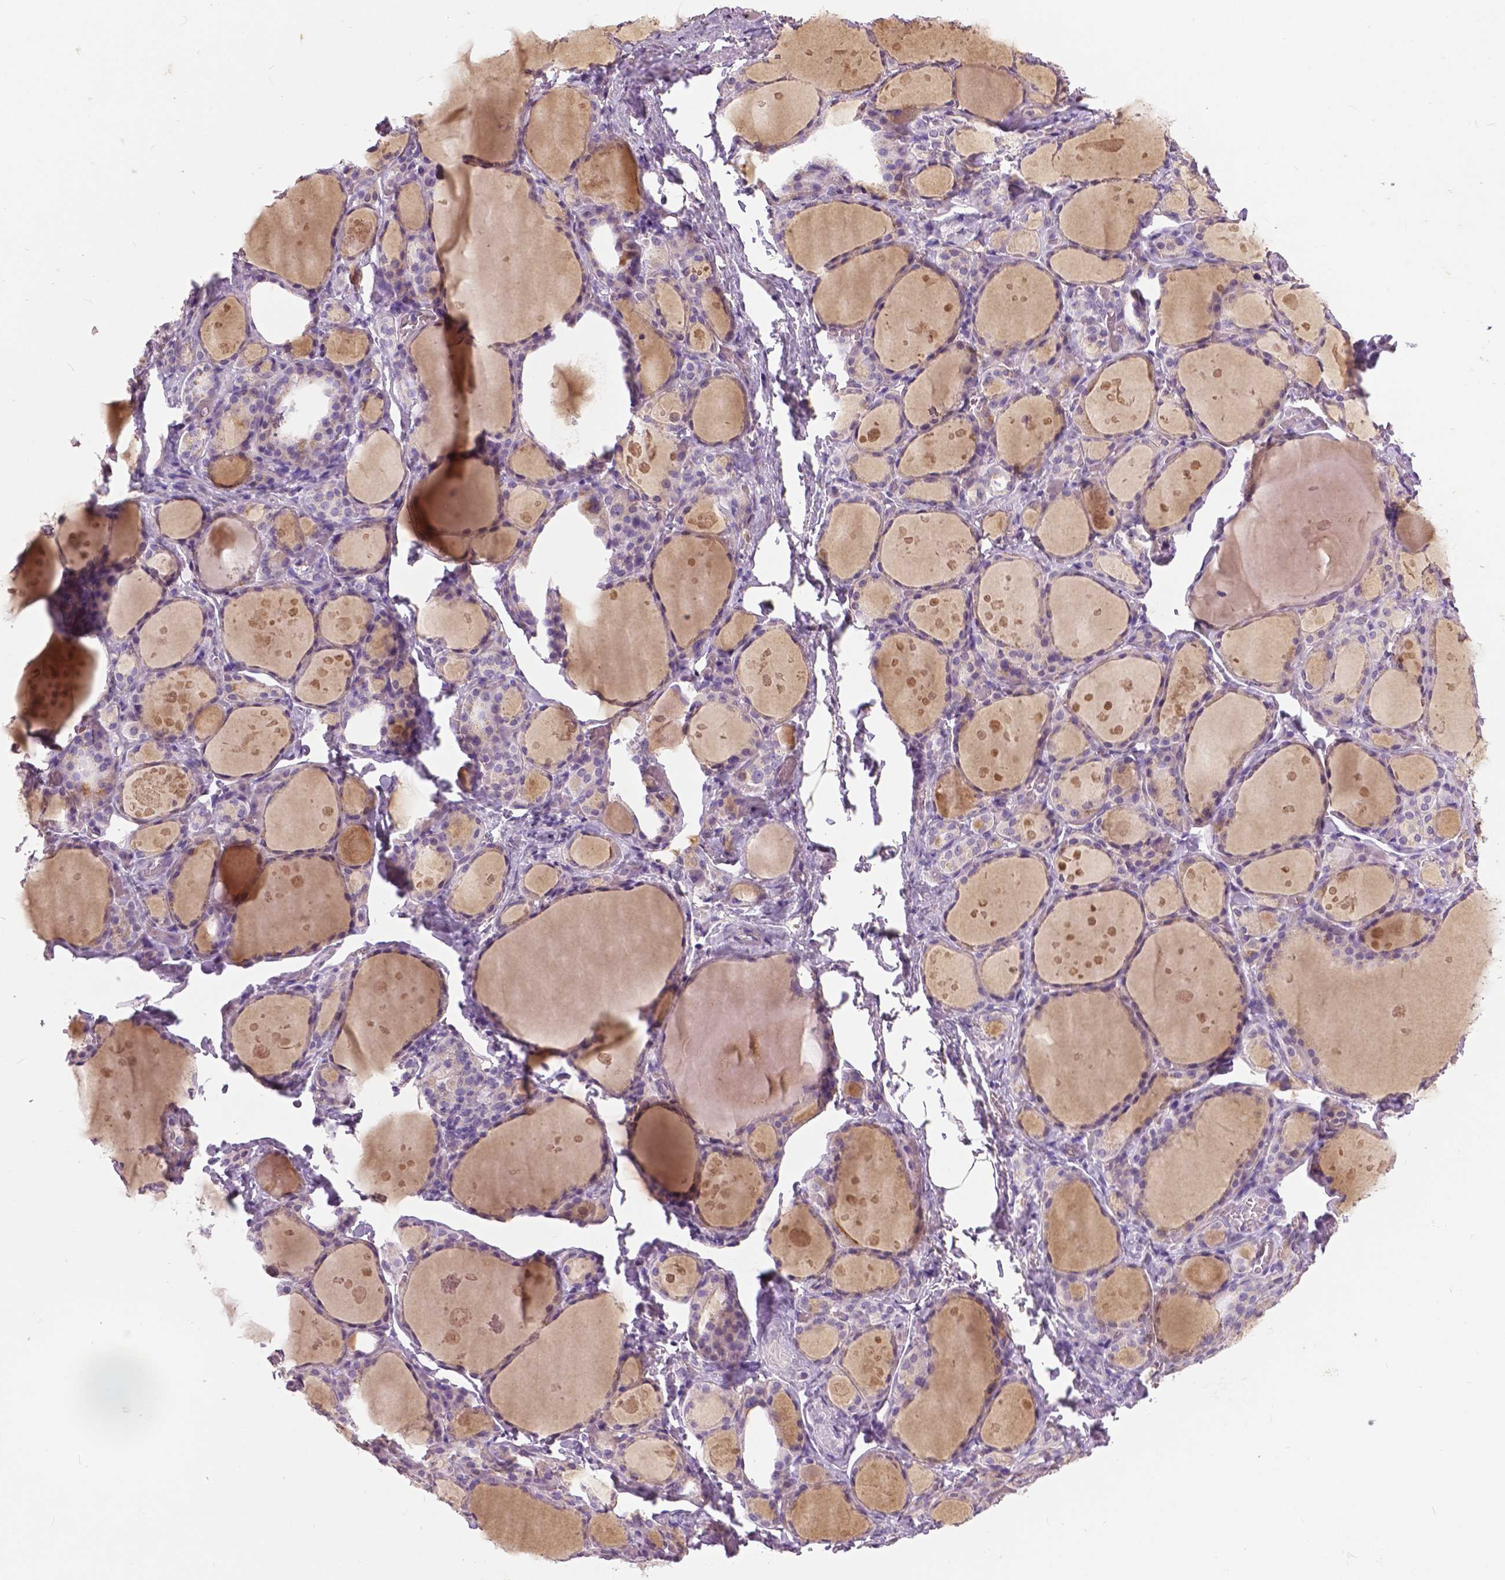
{"staining": {"intensity": "negative", "quantity": "none", "location": "none"}, "tissue": "thyroid gland", "cell_type": "Glandular cells", "image_type": "normal", "snomed": [{"axis": "morphology", "description": "Normal tissue, NOS"}, {"axis": "topography", "description": "Thyroid gland"}], "caption": "High power microscopy image of an immunohistochemistry image of unremarkable thyroid gland, revealing no significant expression in glandular cells. The staining is performed using DAB (3,3'-diaminobenzidine) brown chromogen with nuclei counter-stained in using hematoxylin.", "gene": "FOXA1", "patient": {"sex": "male", "age": 68}}